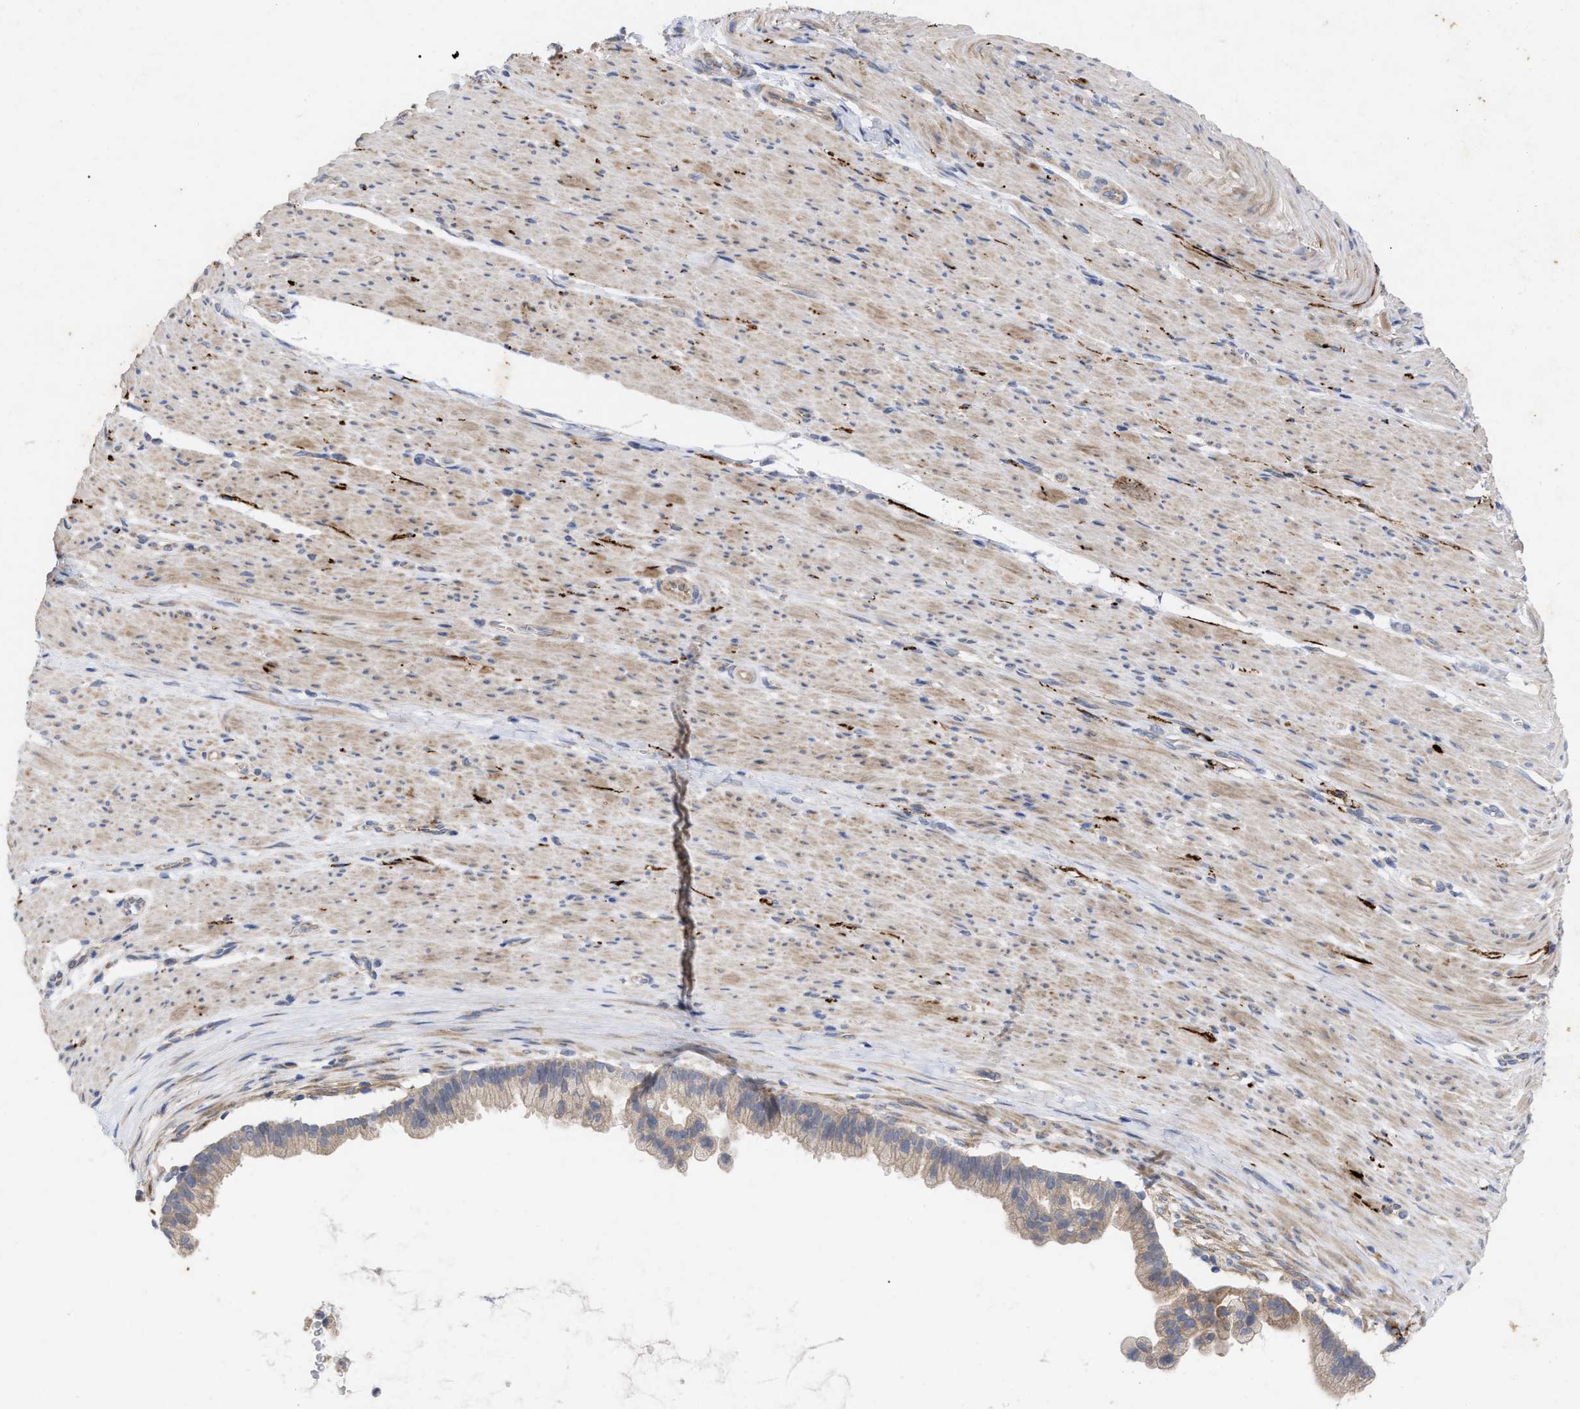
{"staining": {"intensity": "weak", "quantity": ">75%", "location": "cytoplasmic/membranous"}, "tissue": "pancreatic cancer", "cell_type": "Tumor cells", "image_type": "cancer", "snomed": [{"axis": "morphology", "description": "Adenocarcinoma, NOS"}, {"axis": "topography", "description": "Pancreas"}], "caption": "Immunohistochemistry (IHC) staining of pancreatic cancer (adenocarcinoma), which reveals low levels of weak cytoplasmic/membranous positivity in approximately >75% of tumor cells indicating weak cytoplasmic/membranous protein positivity. The staining was performed using DAB (3,3'-diaminobenzidine) (brown) for protein detection and nuclei were counterstained in hematoxylin (blue).", "gene": "VIP", "patient": {"sex": "male", "age": 69}}